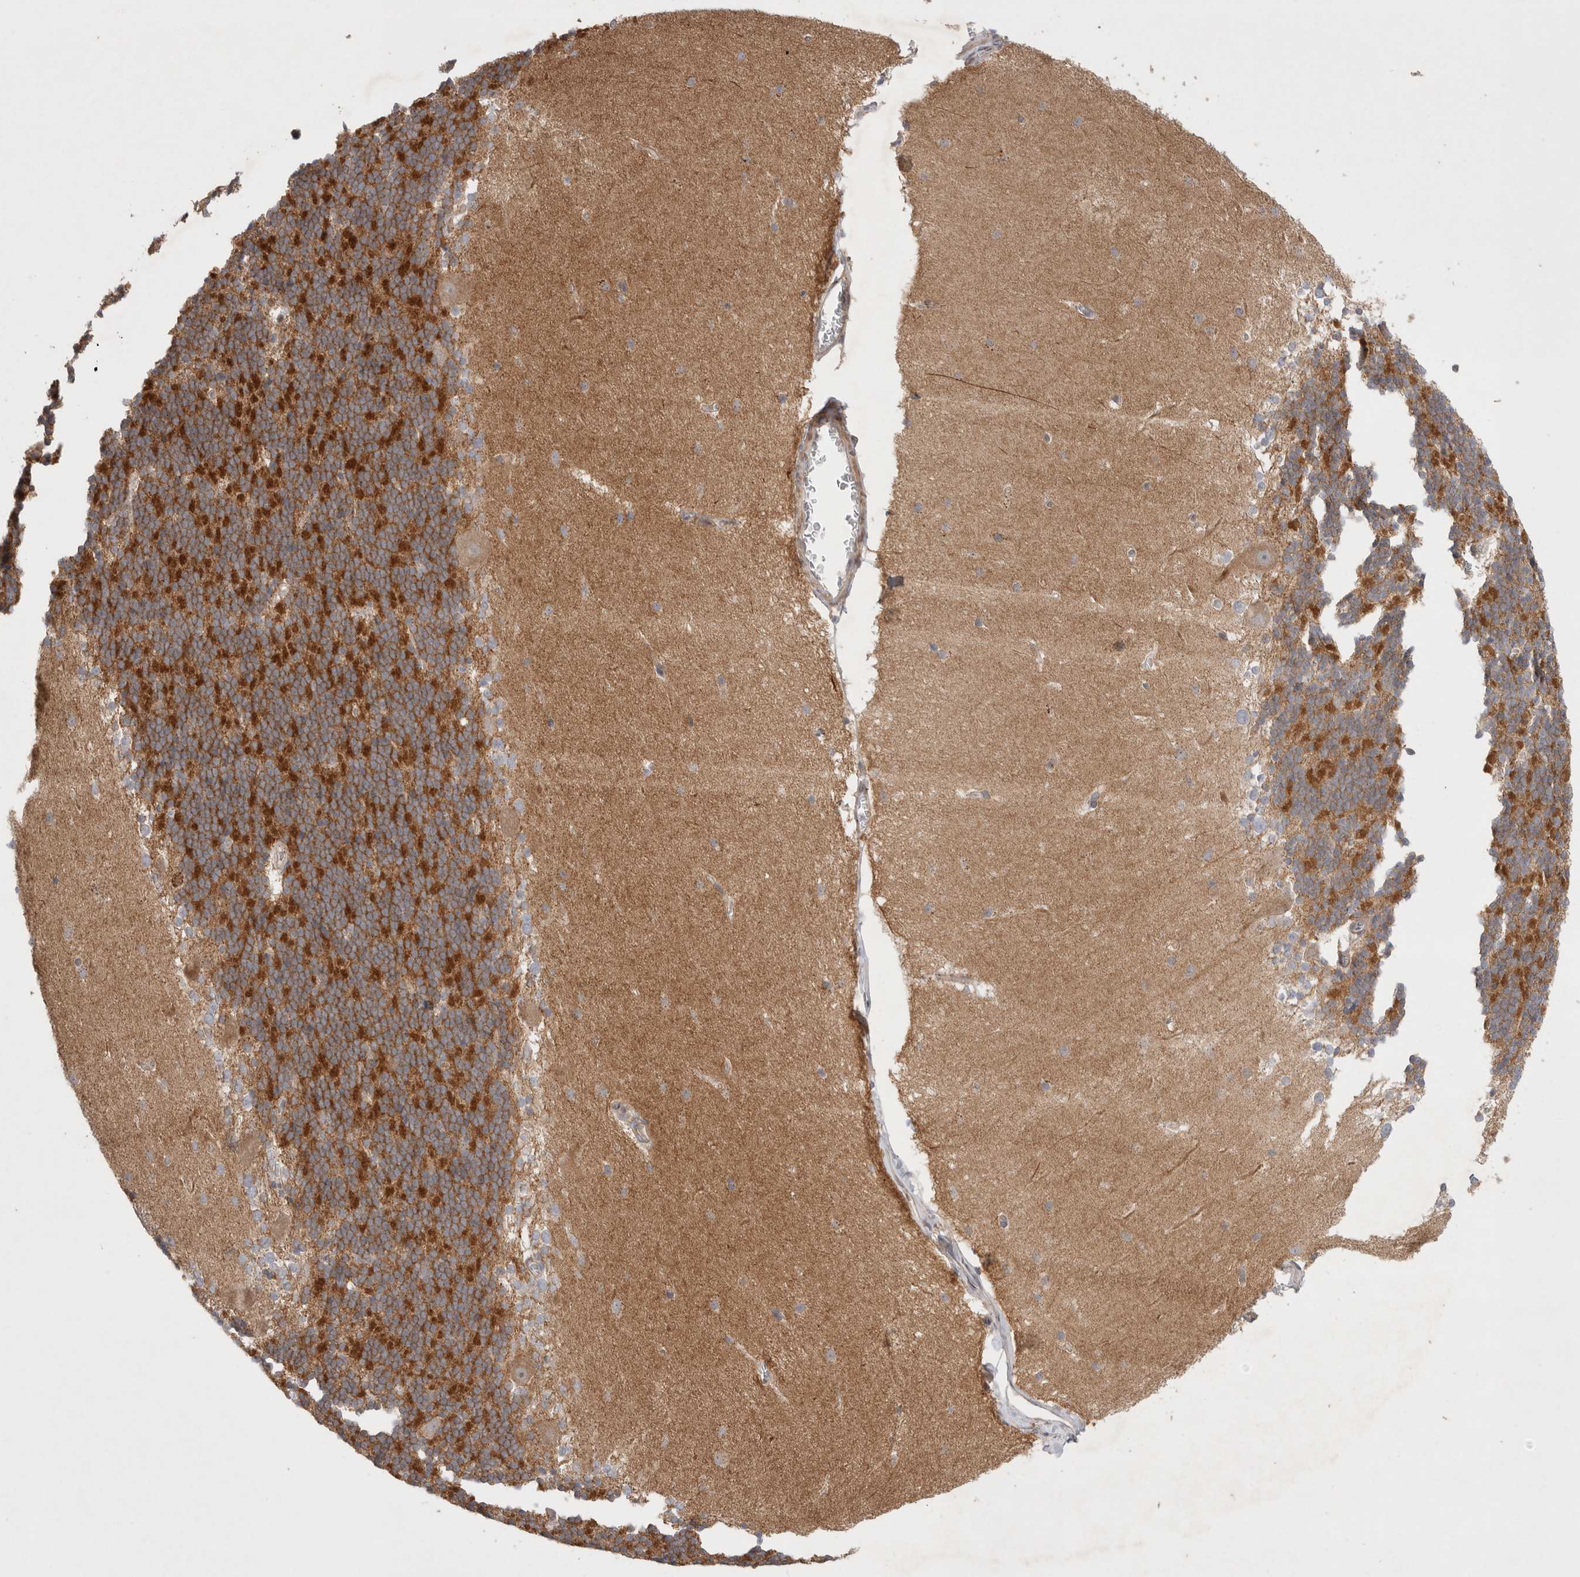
{"staining": {"intensity": "strong", "quantity": ">75%", "location": "cytoplasmic/membranous"}, "tissue": "cerebellum", "cell_type": "Cells in granular layer", "image_type": "normal", "snomed": [{"axis": "morphology", "description": "Normal tissue, NOS"}, {"axis": "topography", "description": "Cerebellum"}], "caption": "High-power microscopy captured an immunohistochemistry histopathology image of benign cerebellum, revealing strong cytoplasmic/membranous positivity in approximately >75% of cells in granular layer.", "gene": "SLC29A1", "patient": {"sex": "female", "age": 19}}